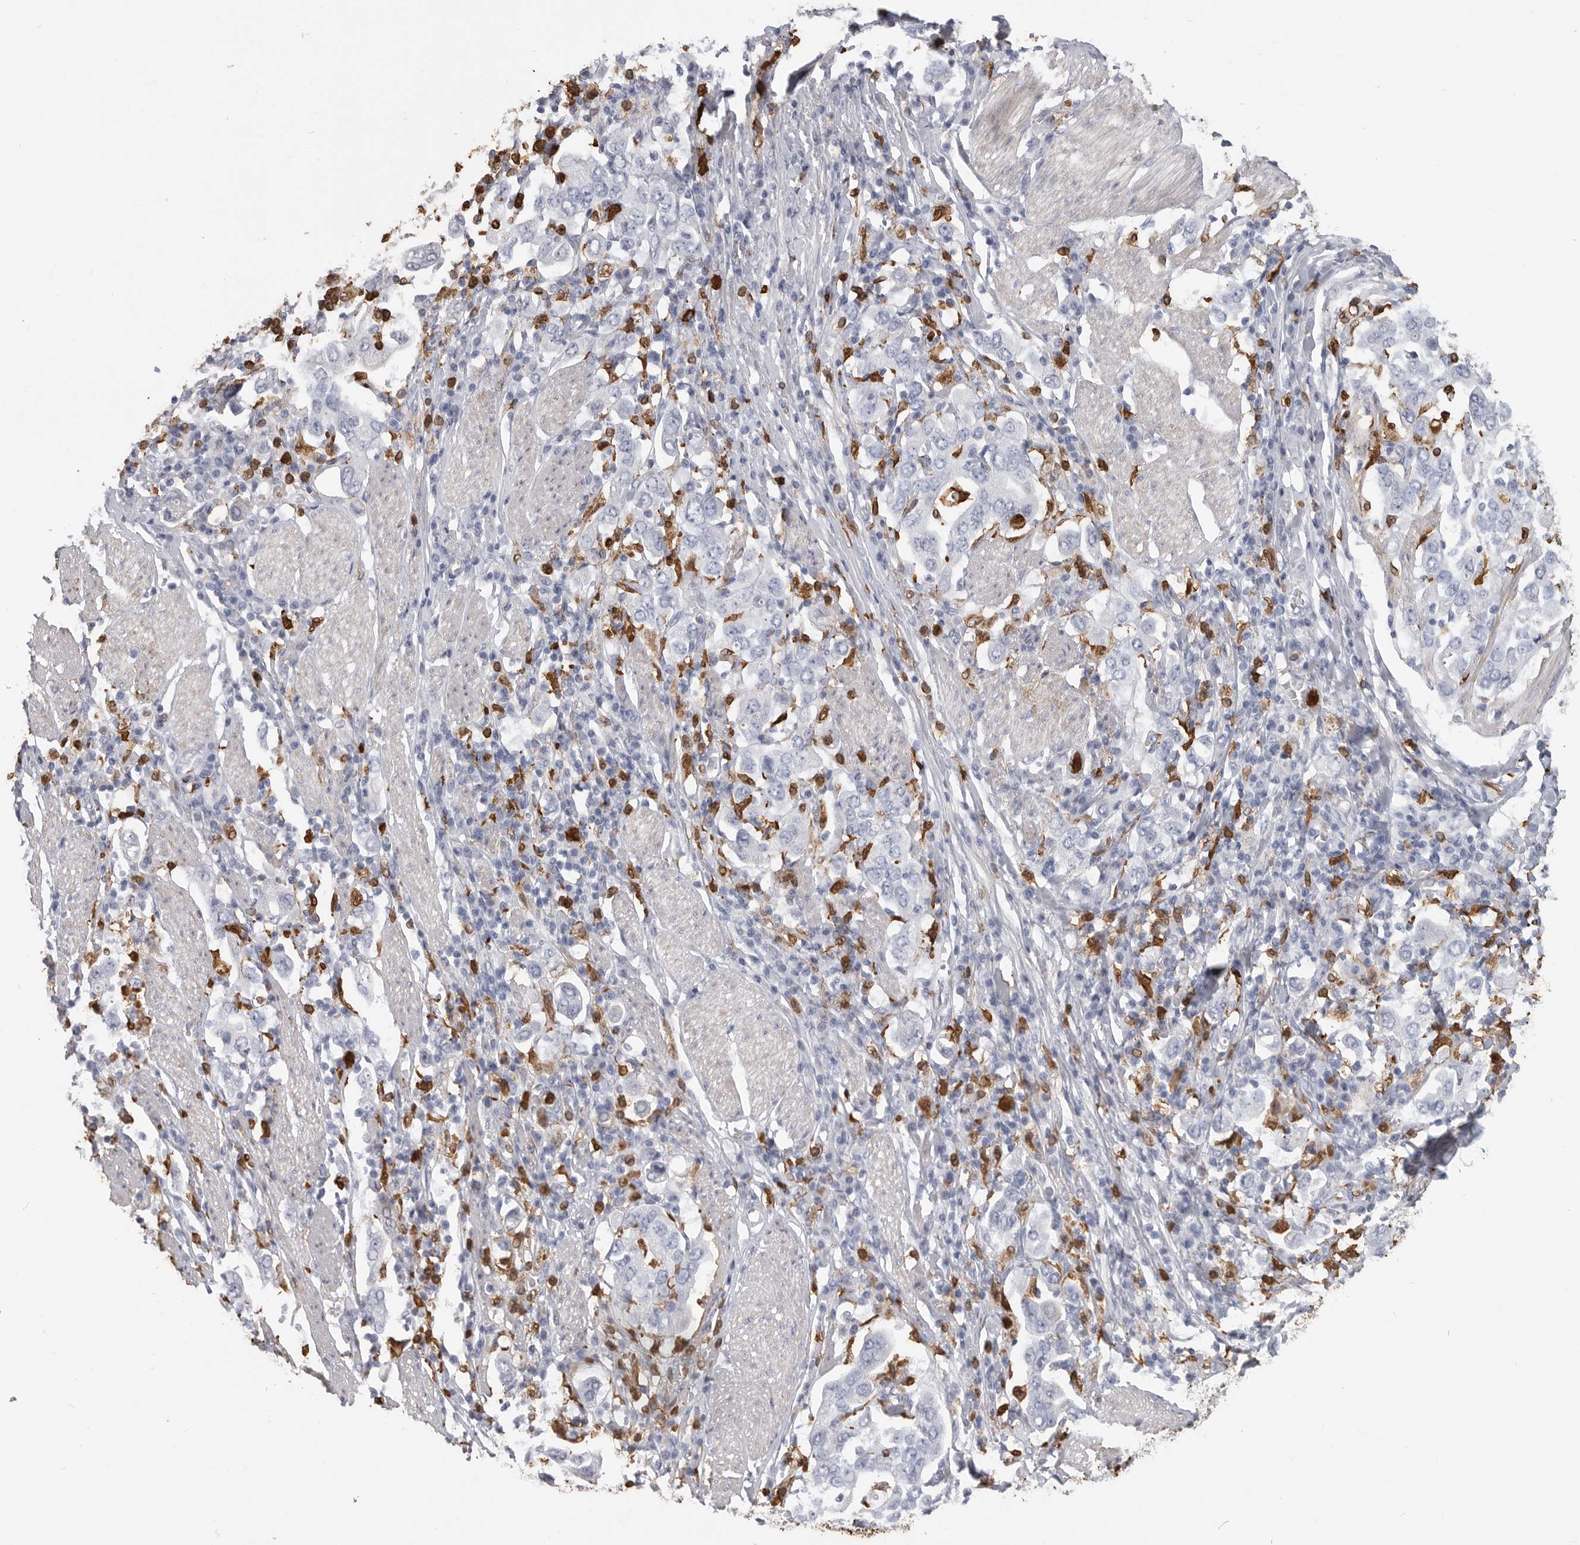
{"staining": {"intensity": "negative", "quantity": "none", "location": "none"}, "tissue": "stomach cancer", "cell_type": "Tumor cells", "image_type": "cancer", "snomed": [{"axis": "morphology", "description": "Adenocarcinoma, NOS"}, {"axis": "topography", "description": "Stomach, upper"}], "caption": "Tumor cells show no significant protein positivity in adenocarcinoma (stomach). (Stains: DAB (3,3'-diaminobenzidine) IHC with hematoxylin counter stain, Microscopy: brightfield microscopy at high magnification).", "gene": "CYB561D1", "patient": {"sex": "male", "age": 62}}